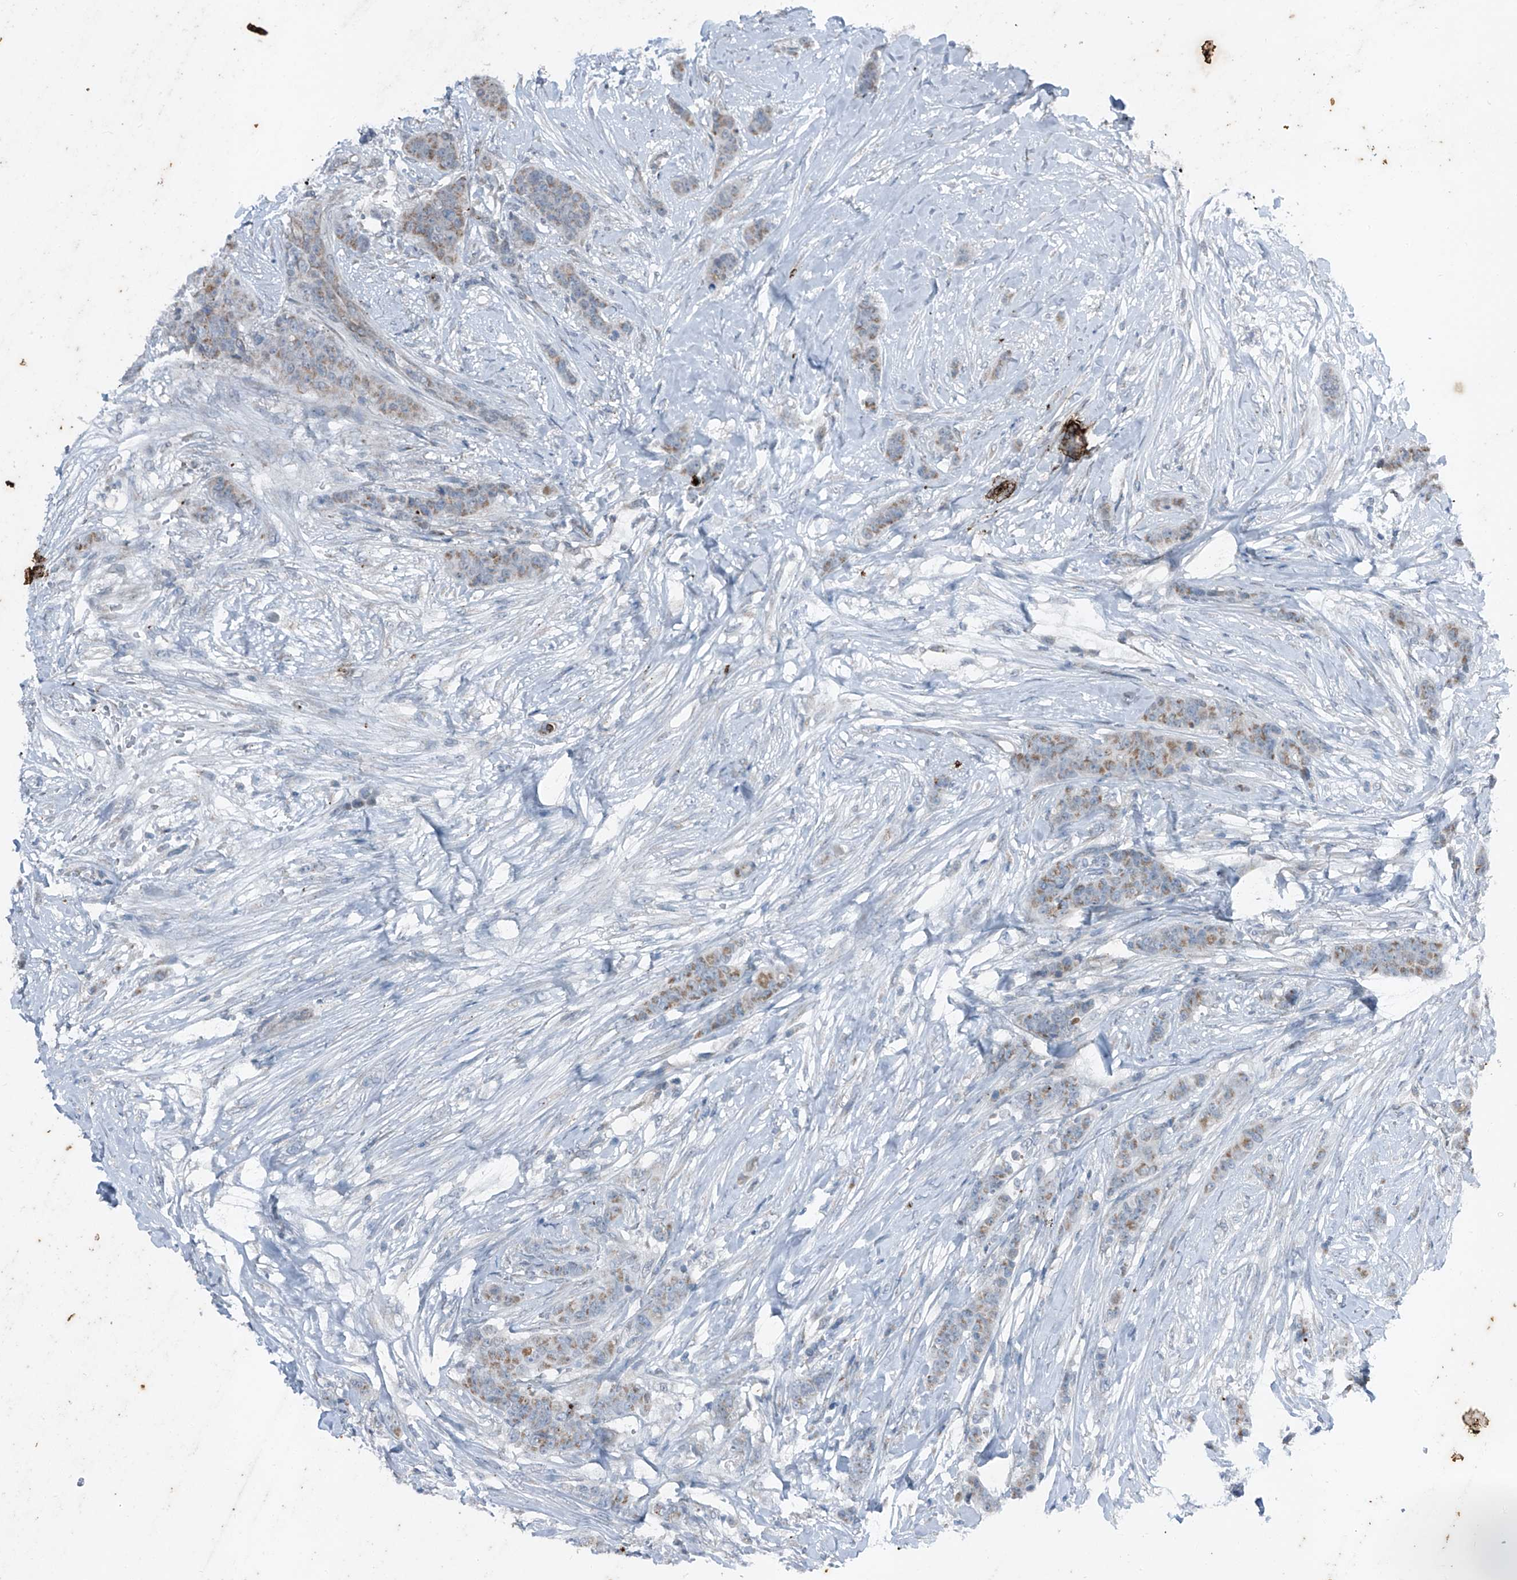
{"staining": {"intensity": "weak", "quantity": "25%-75%", "location": "cytoplasmic/membranous"}, "tissue": "breast cancer", "cell_type": "Tumor cells", "image_type": "cancer", "snomed": [{"axis": "morphology", "description": "Duct carcinoma"}, {"axis": "topography", "description": "Breast"}], "caption": "Protein staining of breast cancer tissue exhibits weak cytoplasmic/membranous expression in about 25%-75% of tumor cells.", "gene": "DYRK1B", "patient": {"sex": "female", "age": 40}}